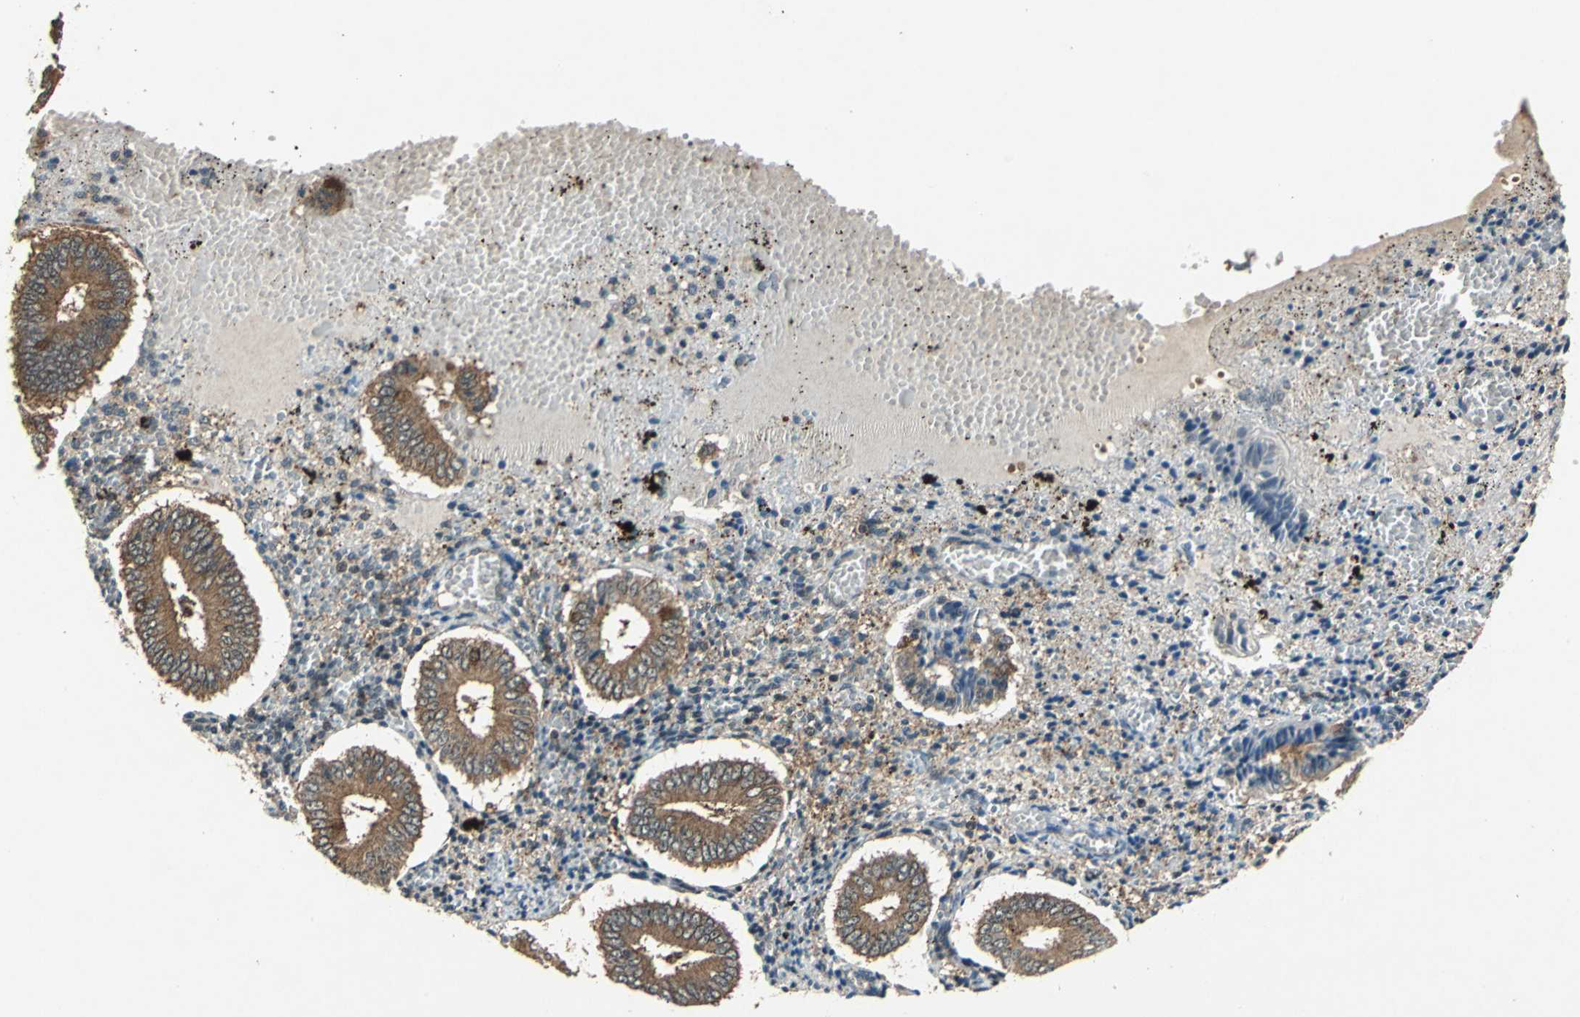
{"staining": {"intensity": "negative", "quantity": "none", "location": "none"}, "tissue": "endometrium", "cell_type": "Cells in endometrial stroma", "image_type": "normal", "snomed": [{"axis": "morphology", "description": "Normal tissue, NOS"}, {"axis": "topography", "description": "Endometrium"}], "caption": "A histopathology image of endometrium stained for a protein exhibits no brown staining in cells in endometrial stroma. (DAB (3,3'-diaminobenzidine) immunohistochemistry with hematoxylin counter stain).", "gene": "AHSA1", "patient": {"sex": "female", "age": 42}}